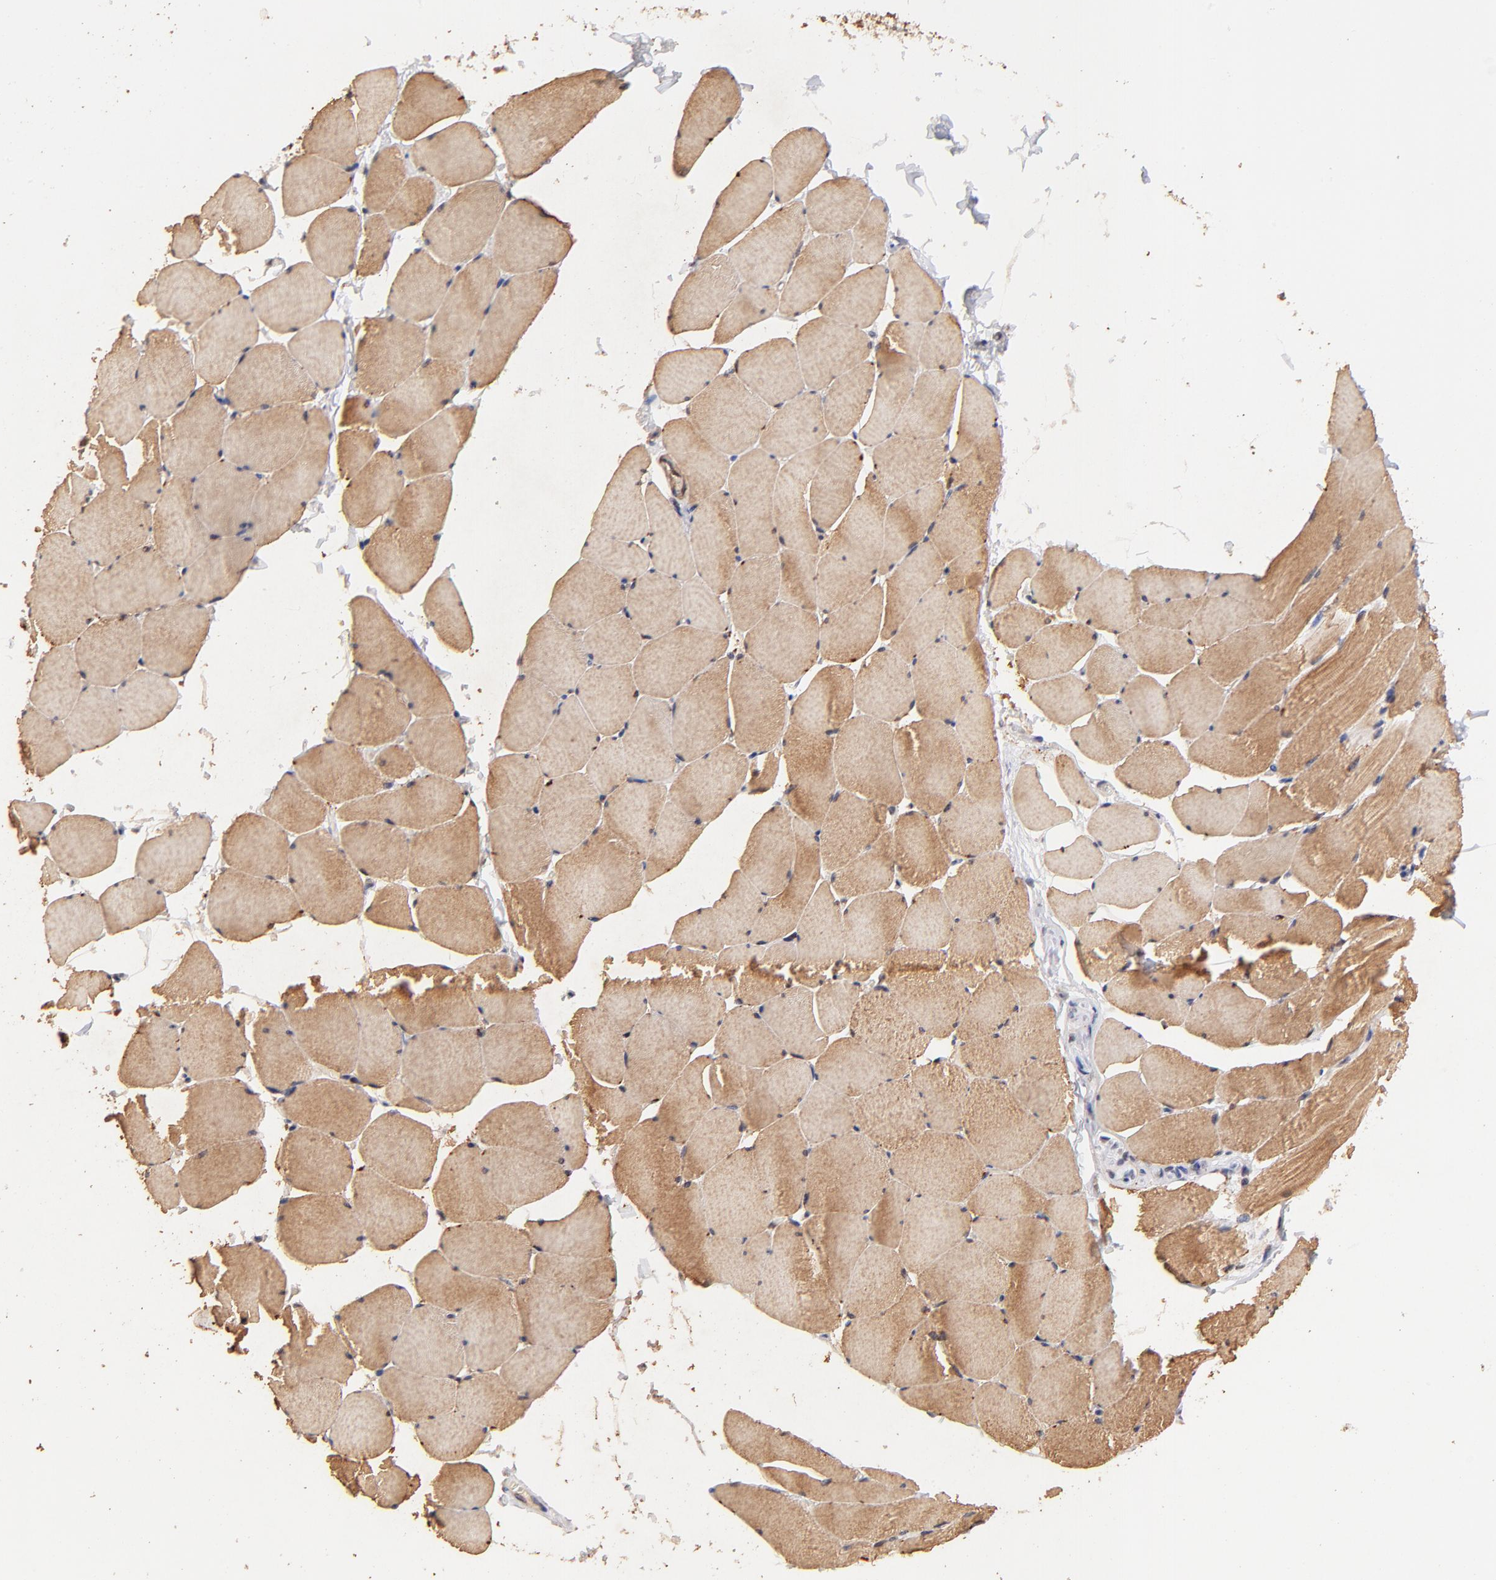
{"staining": {"intensity": "weak", "quantity": ">75%", "location": "cytoplasmic/membranous"}, "tissue": "skeletal muscle", "cell_type": "Myocytes", "image_type": "normal", "snomed": [{"axis": "morphology", "description": "Normal tissue, NOS"}, {"axis": "topography", "description": "Skeletal muscle"}], "caption": "Immunohistochemistry (IHC) image of benign skeletal muscle stained for a protein (brown), which exhibits low levels of weak cytoplasmic/membranous positivity in about >75% of myocytes.", "gene": "ZFP92", "patient": {"sex": "male", "age": 62}}